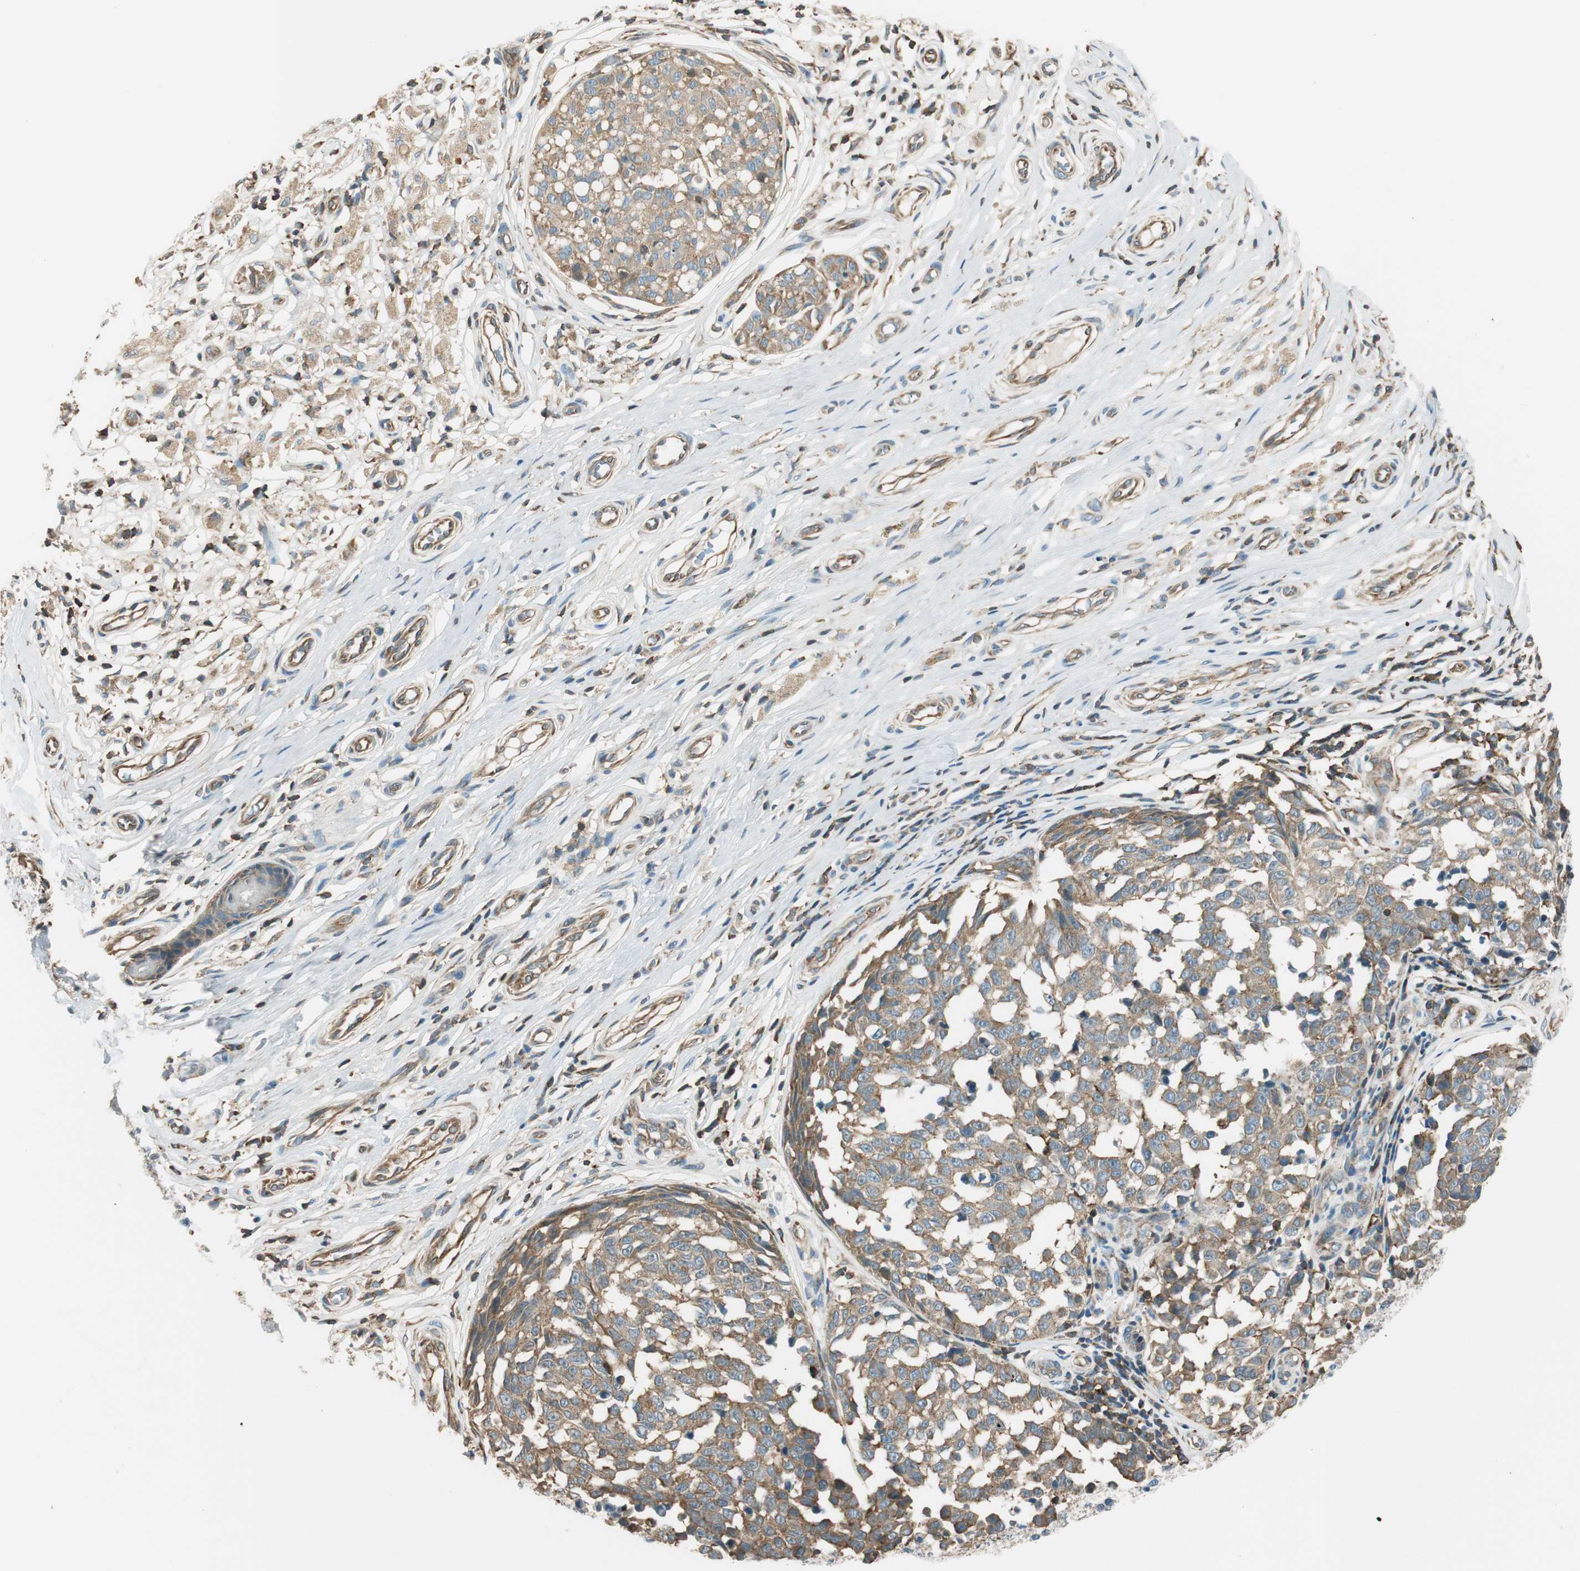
{"staining": {"intensity": "moderate", "quantity": ">75%", "location": "cytoplasmic/membranous"}, "tissue": "melanoma", "cell_type": "Tumor cells", "image_type": "cancer", "snomed": [{"axis": "morphology", "description": "Malignant melanoma, NOS"}, {"axis": "topography", "description": "Skin"}], "caption": "Malignant melanoma was stained to show a protein in brown. There is medium levels of moderate cytoplasmic/membranous expression in approximately >75% of tumor cells. (DAB IHC, brown staining for protein, blue staining for nuclei).", "gene": "PI4K2B", "patient": {"sex": "female", "age": 64}}